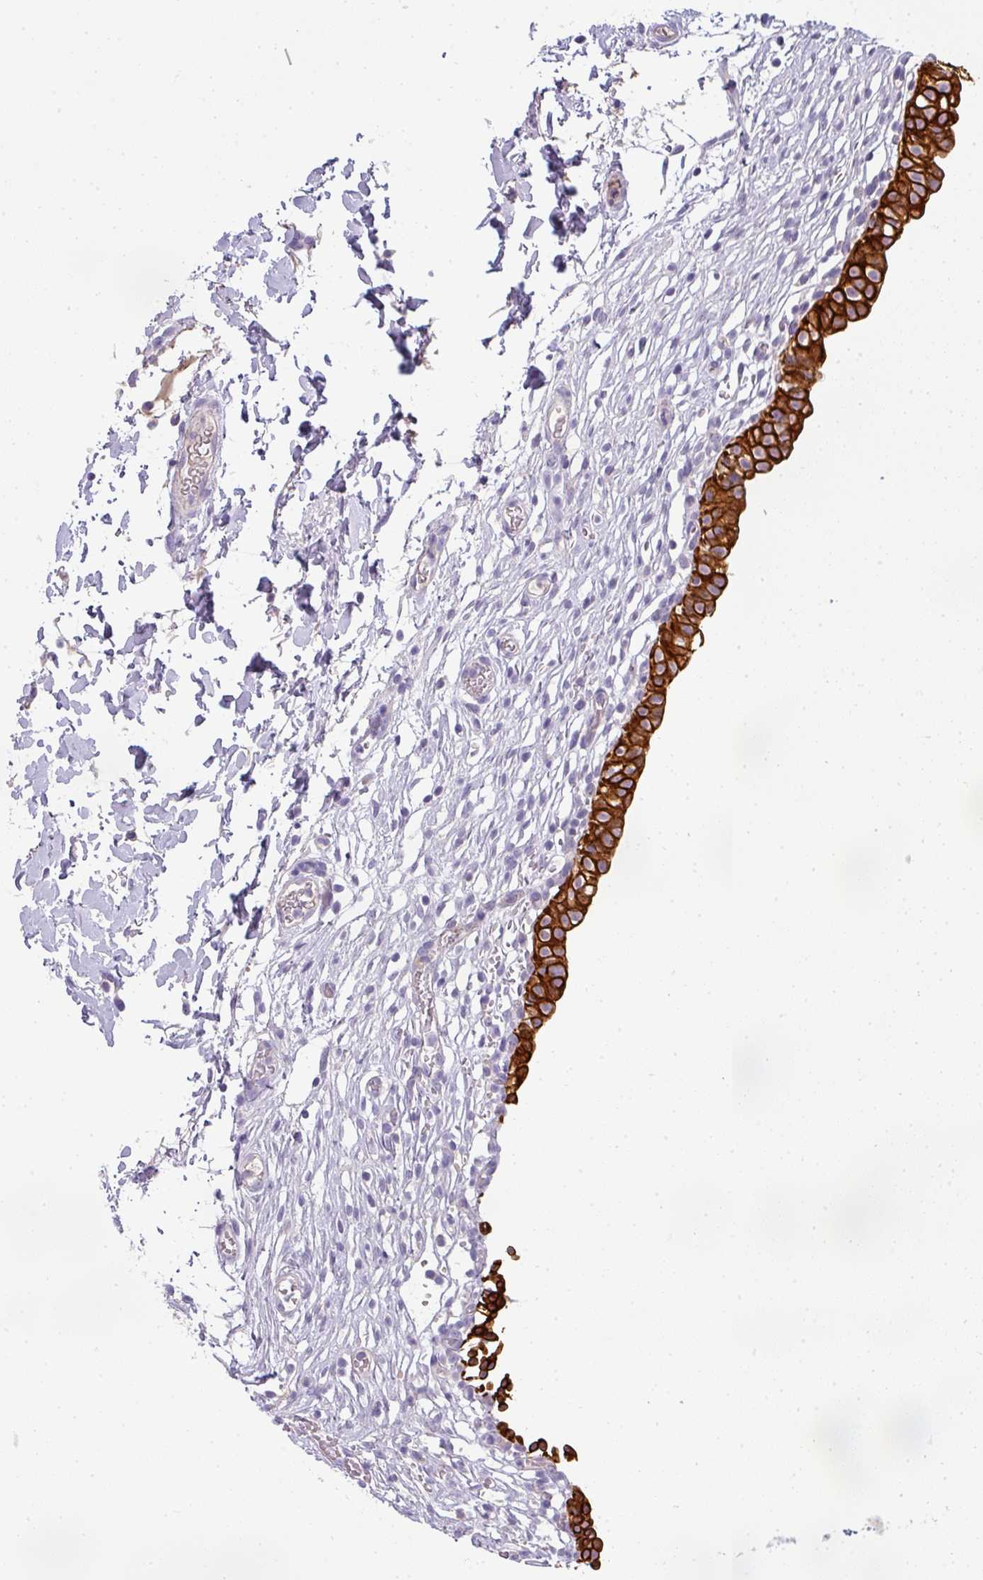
{"staining": {"intensity": "strong", "quantity": ">75%", "location": "cytoplasmic/membranous"}, "tissue": "urinary bladder", "cell_type": "Urothelial cells", "image_type": "normal", "snomed": [{"axis": "morphology", "description": "Normal tissue, NOS"}, {"axis": "topography", "description": "Urinary bladder"}, {"axis": "topography", "description": "Peripheral nerve tissue"}], "caption": "Urinary bladder stained for a protein exhibits strong cytoplasmic/membranous positivity in urothelial cells. The staining was performed using DAB (3,3'-diaminobenzidine), with brown indicating positive protein expression. Nuclei are stained blue with hematoxylin.", "gene": "ASXL3", "patient": {"sex": "male", "age": 55}}